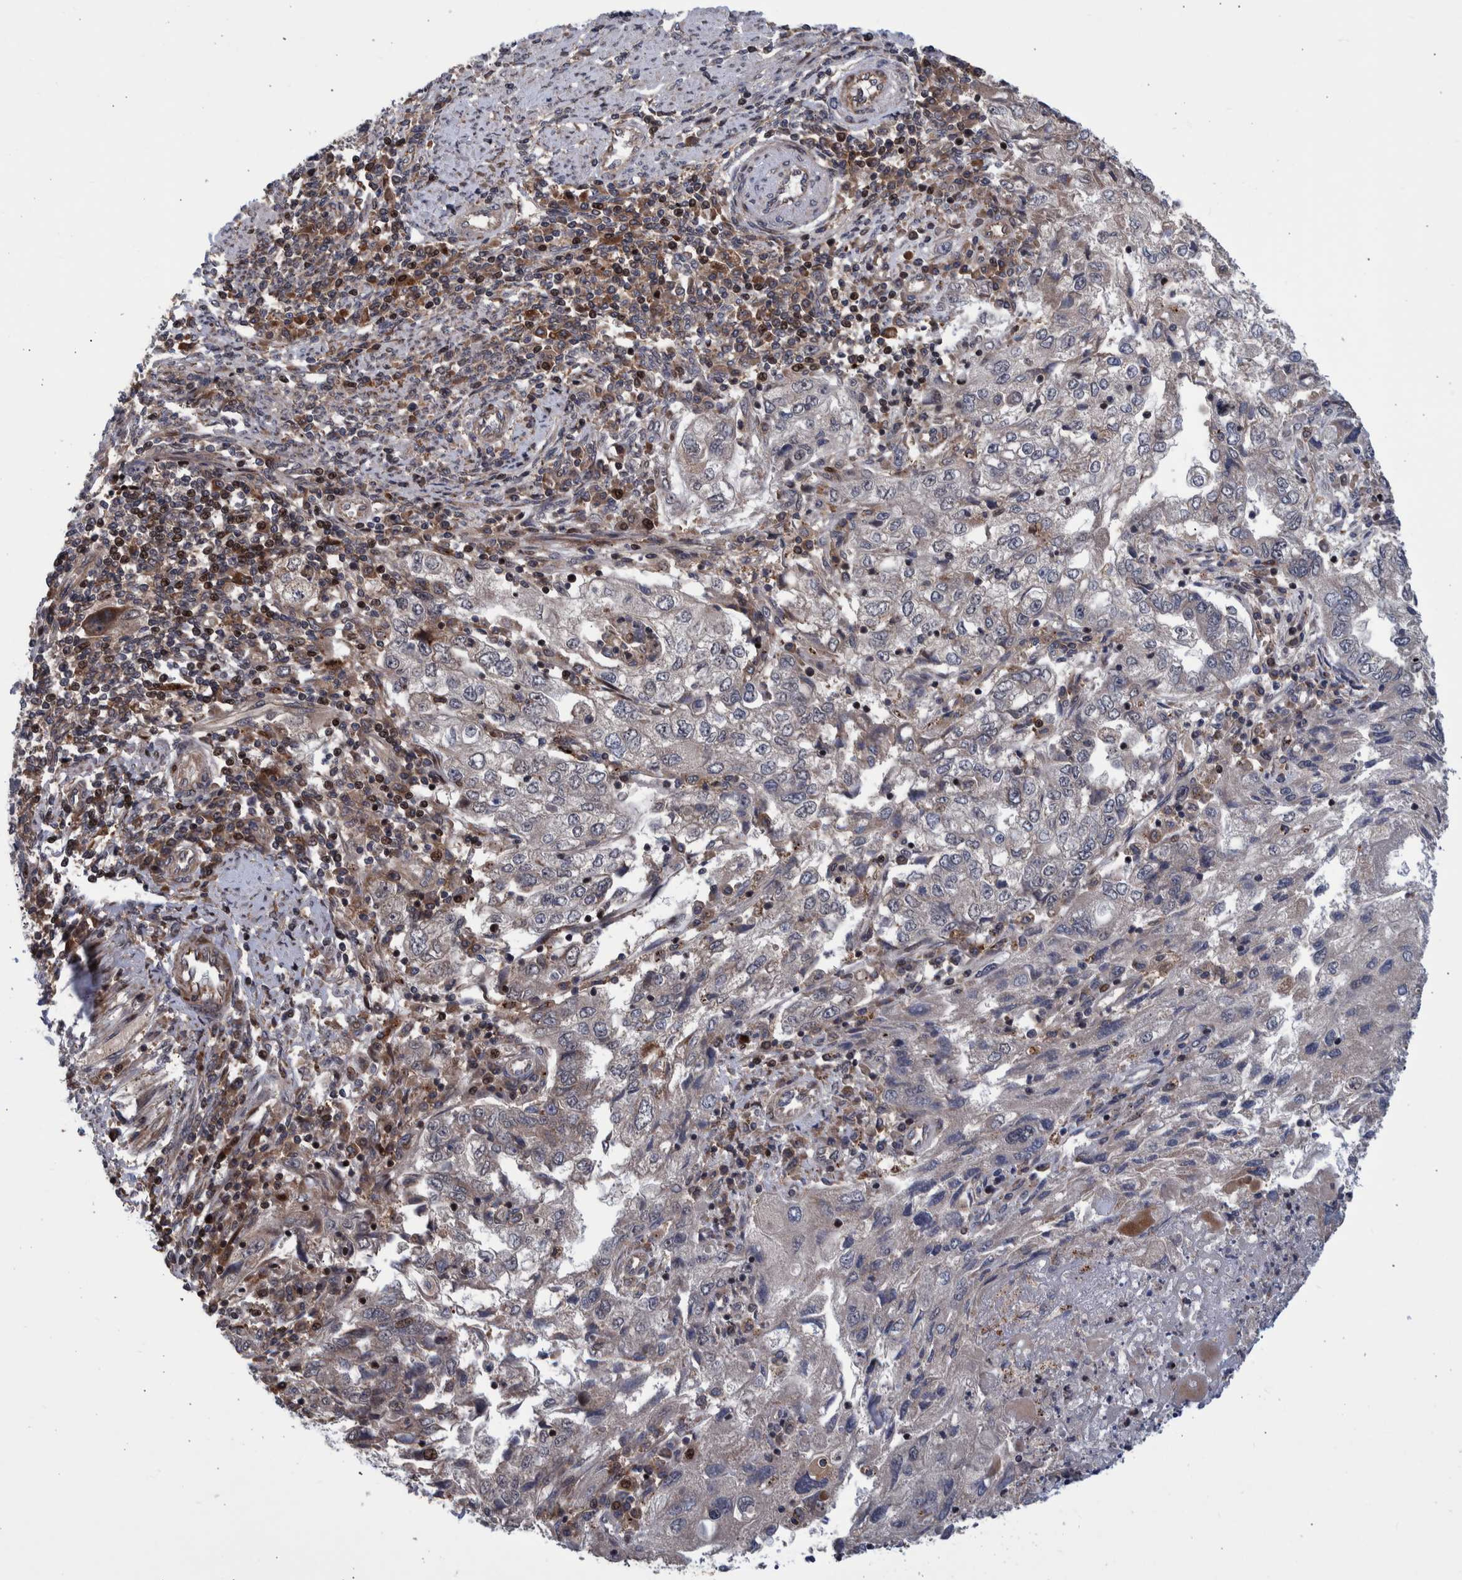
{"staining": {"intensity": "negative", "quantity": "none", "location": "none"}, "tissue": "endometrial cancer", "cell_type": "Tumor cells", "image_type": "cancer", "snomed": [{"axis": "morphology", "description": "Adenocarcinoma, NOS"}, {"axis": "topography", "description": "Endometrium"}], "caption": "High power microscopy micrograph of an immunohistochemistry (IHC) micrograph of endometrial cancer, revealing no significant positivity in tumor cells. The staining is performed using DAB brown chromogen with nuclei counter-stained in using hematoxylin.", "gene": "SHISA6", "patient": {"sex": "female", "age": 49}}